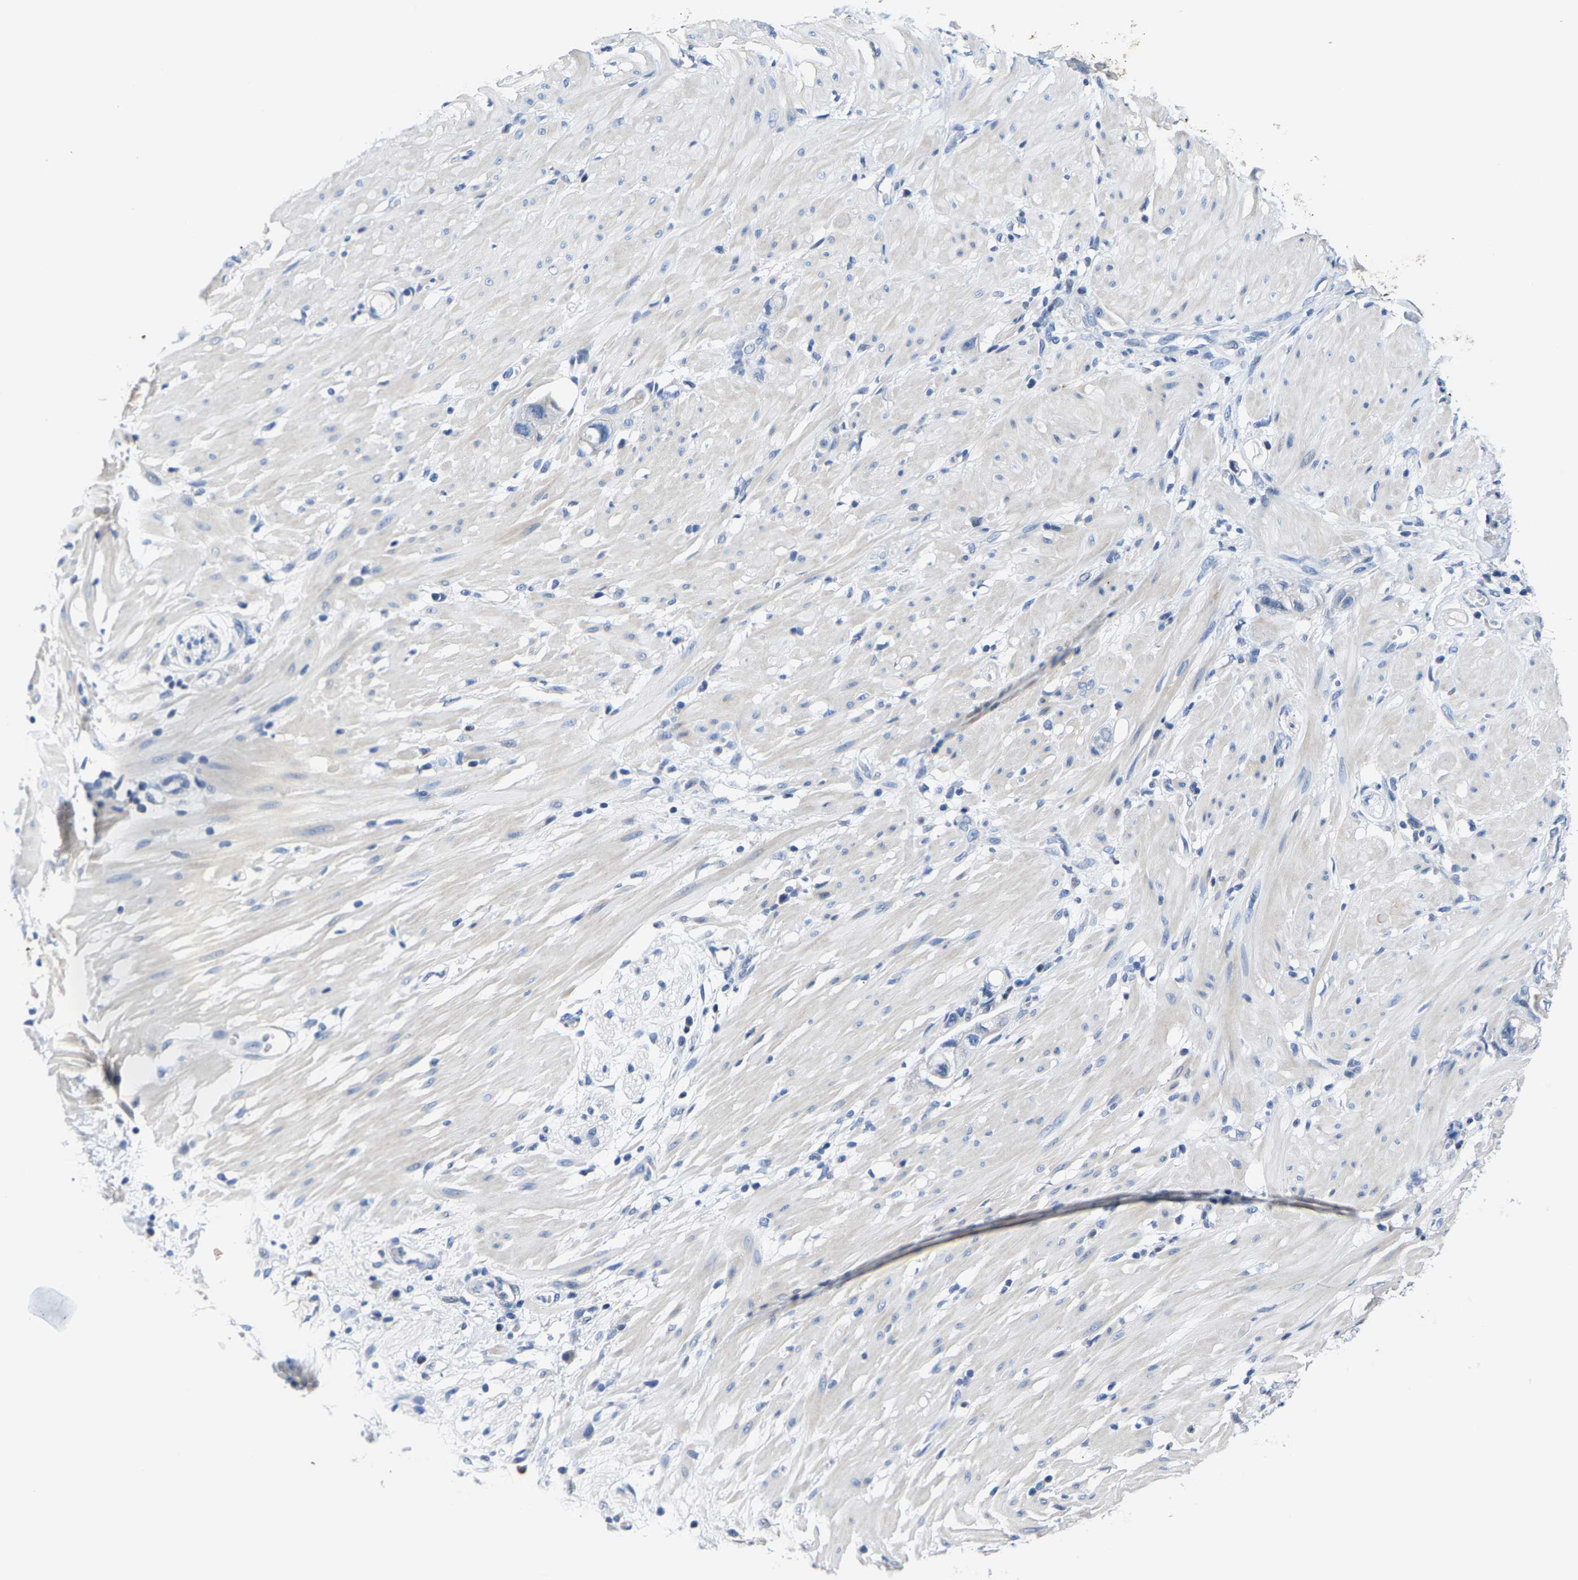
{"staining": {"intensity": "negative", "quantity": "none", "location": "none"}, "tissue": "stomach cancer", "cell_type": "Tumor cells", "image_type": "cancer", "snomed": [{"axis": "morphology", "description": "Adenocarcinoma, NOS"}, {"axis": "topography", "description": "Stomach"}, {"axis": "topography", "description": "Stomach, lower"}], "caption": "Photomicrograph shows no significant protein positivity in tumor cells of stomach cancer.", "gene": "KLHL1", "patient": {"sex": "female", "age": 48}}